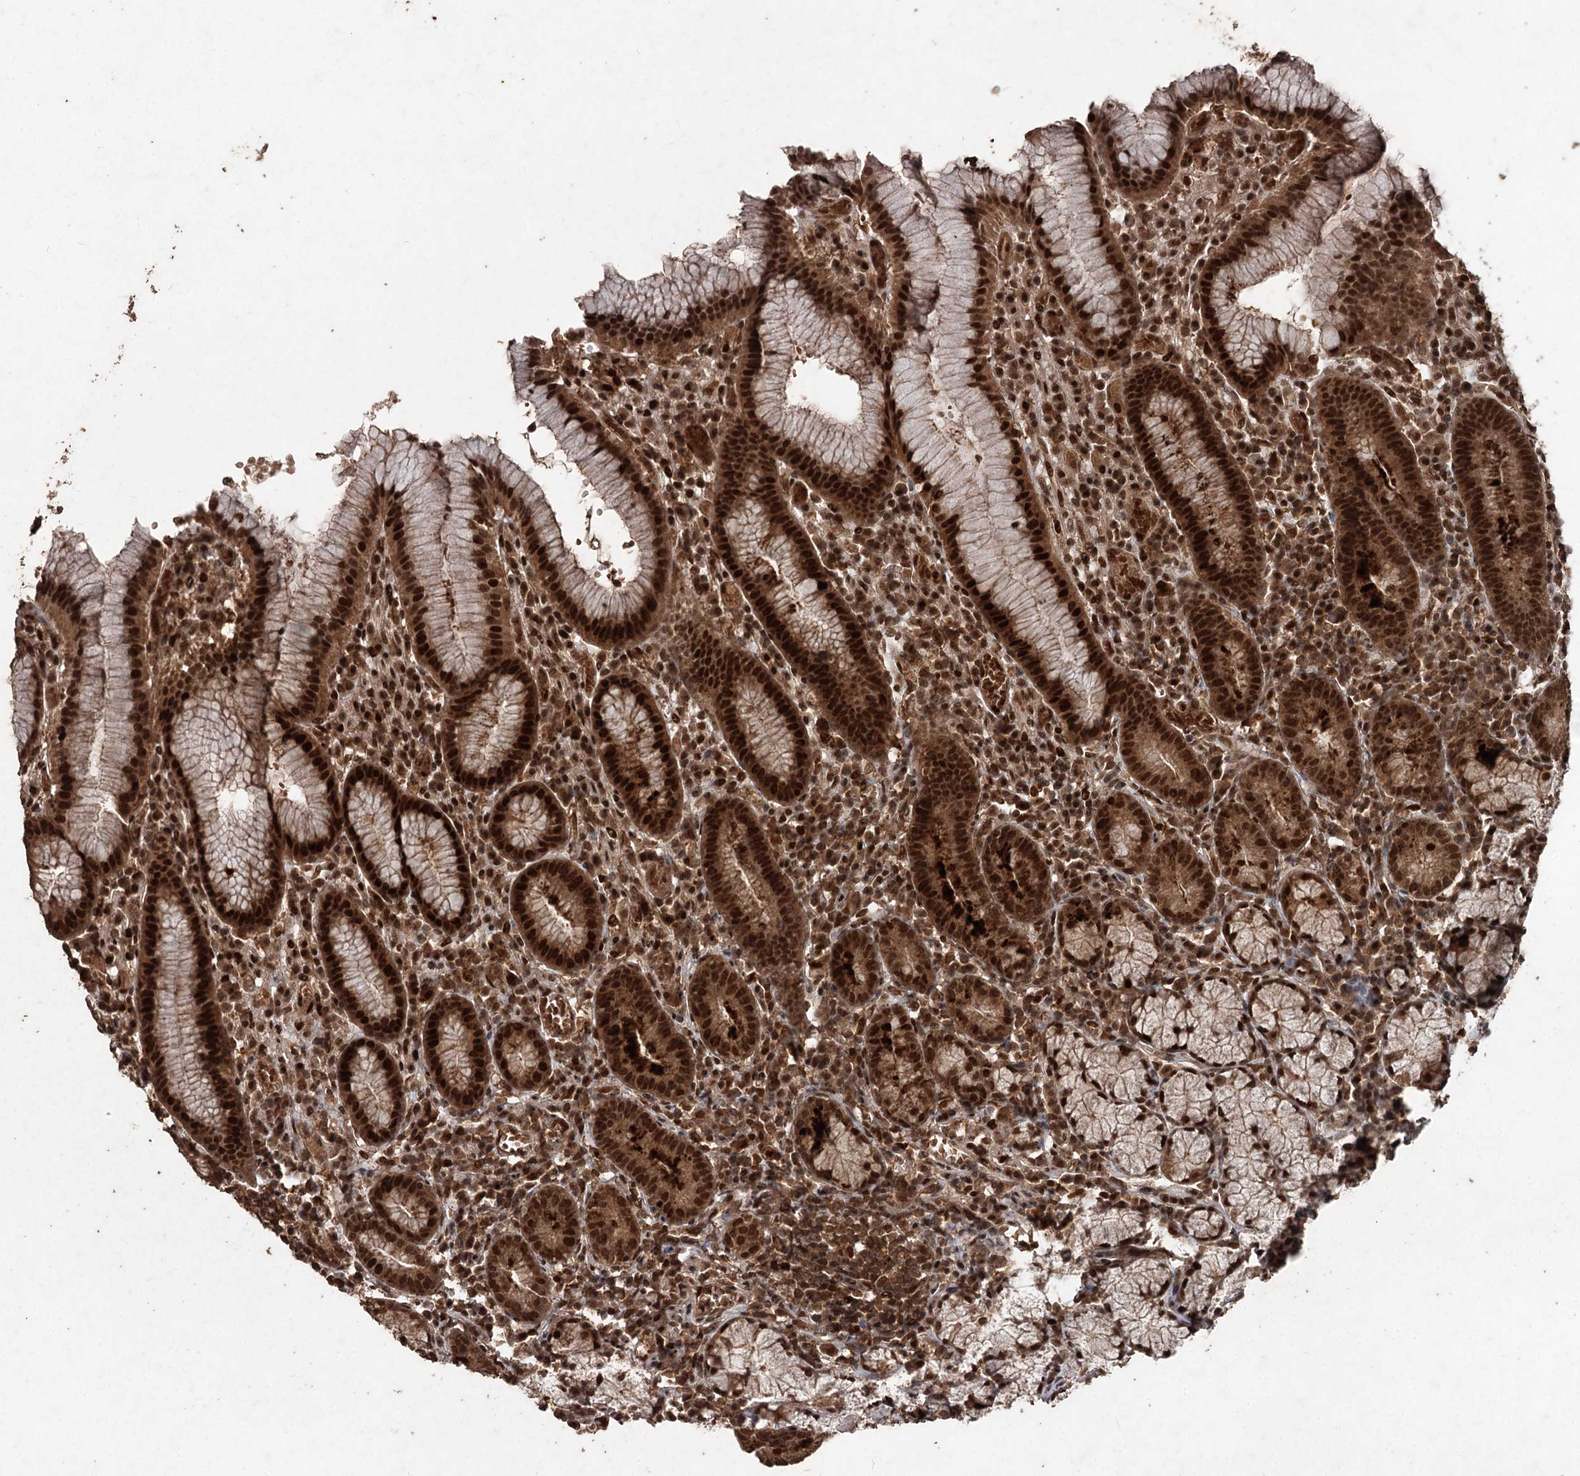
{"staining": {"intensity": "strong", "quantity": ">75%", "location": "cytoplasmic/membranous,nuclear"}, "tissue": "stomach", "cell_type": "Glandular cells", "image_type": "normal", "snomed": [{"axis": "morphology", "description": "Normal tissue, NOS"}, {"axis": "topography", "description": "Stomach"}], "caption": "Normal stomach was stained to show a protein in brown. There is high levels of strong cytoplasmic/membranous,nuclear staining in about >75% of glandular cells. The staining was performed using DAB to visualize the protein expression in brown, while the nuclei were stained in blue with hematoxylin (Magnification: 20x).", "gene": "FBXO7", "patient": {"sex": "male", "age": 55}}